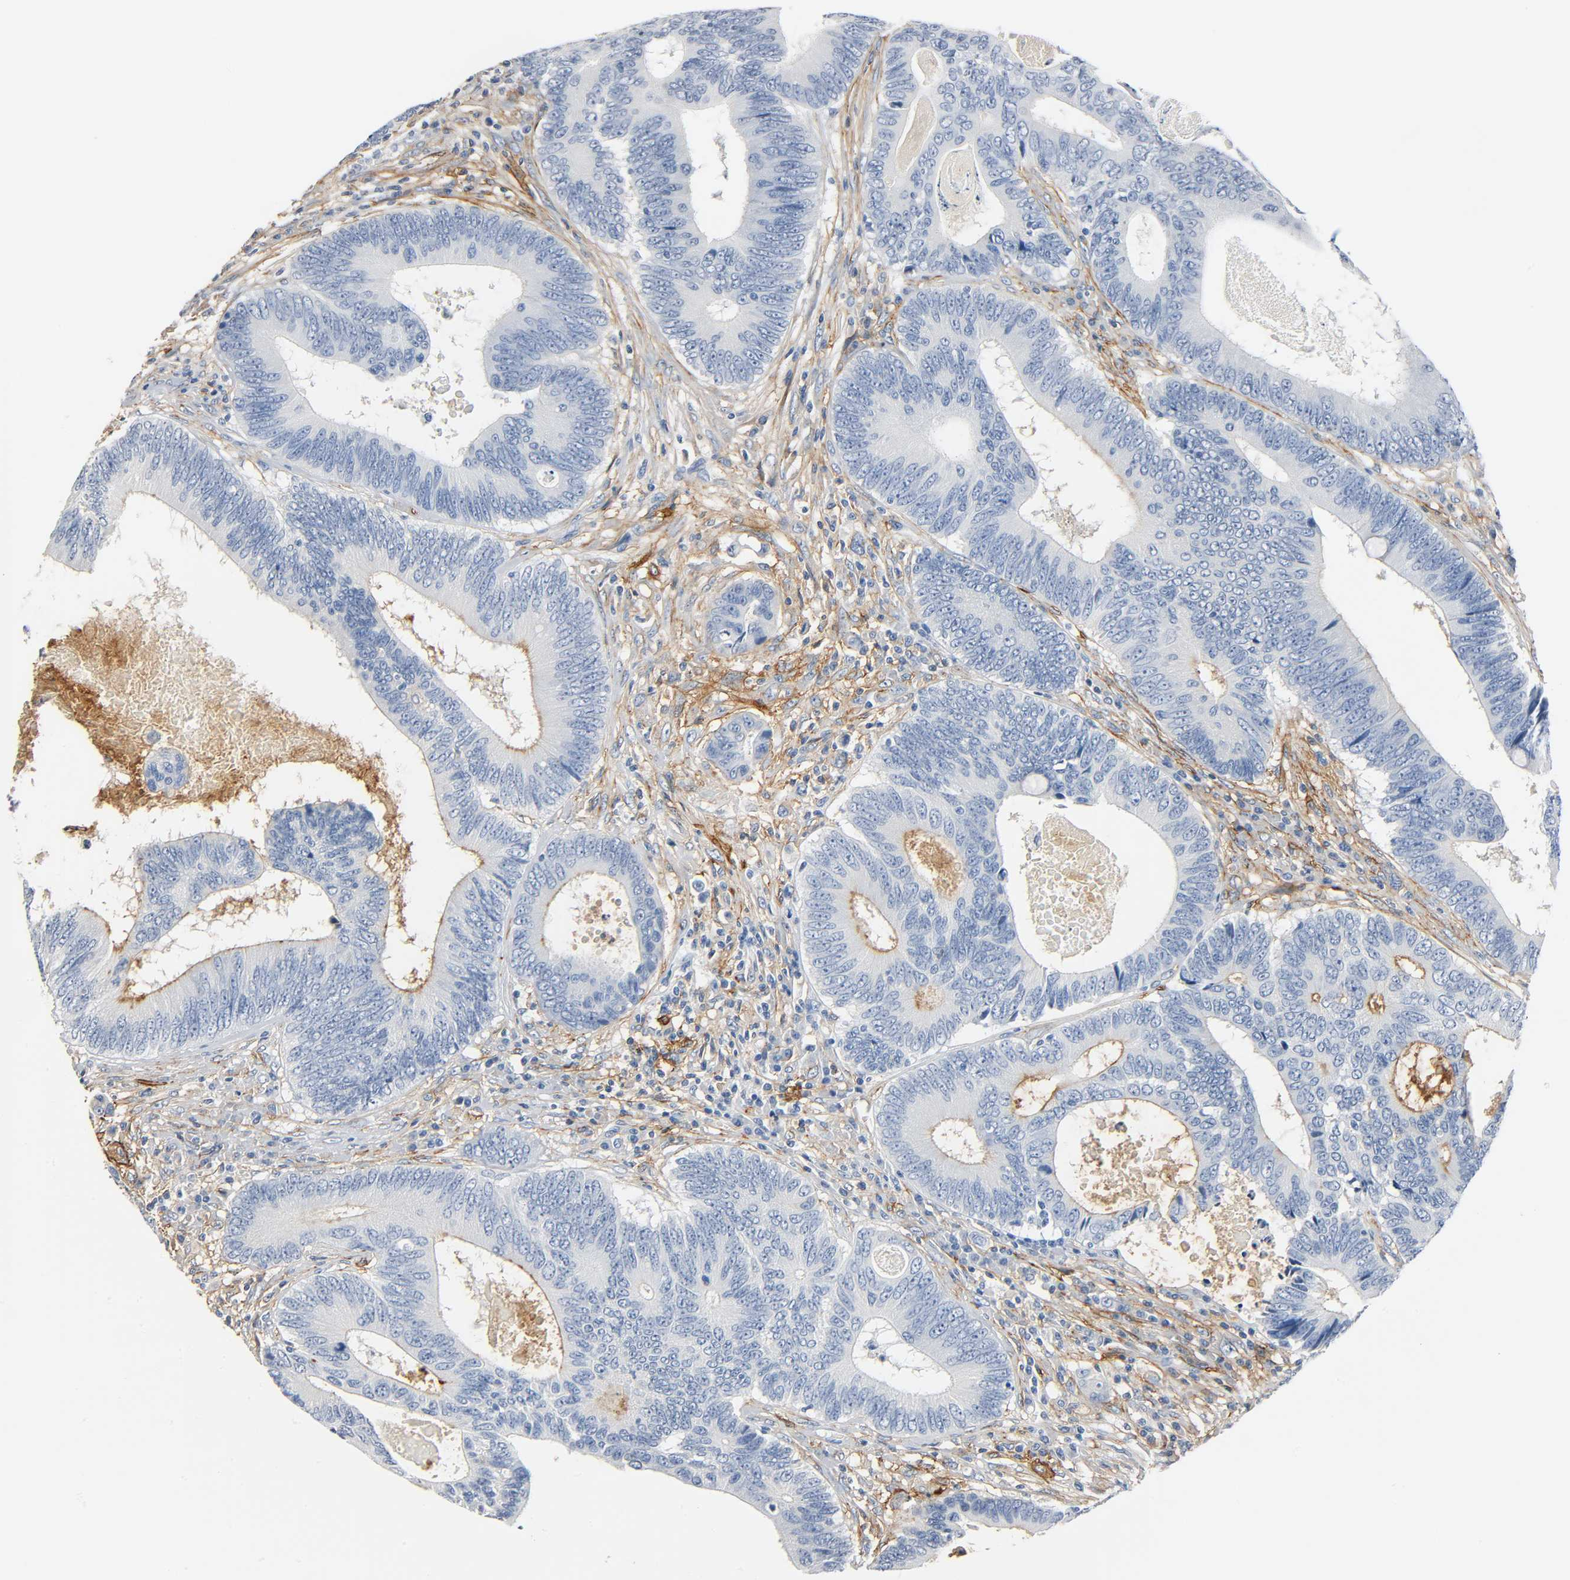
{"staining": {"intensity": "negative", "quantity": "none", "location": "none"}, "tissue": "colorectal cancer", "cell_type": "Tumor cells", "image_type": "cancer", "snomed": [{"axis": "morphology", "description": "Adenocarcinoma, NOS"}, {"axis": "topography", "description": "Colon"}], "caption": "Colorectal cancer was stained to show a protein in brown. There is no significant positivity in tumor cells.", "gene": "ANPEP", "patient": {"sex": "female", "age": 78}}